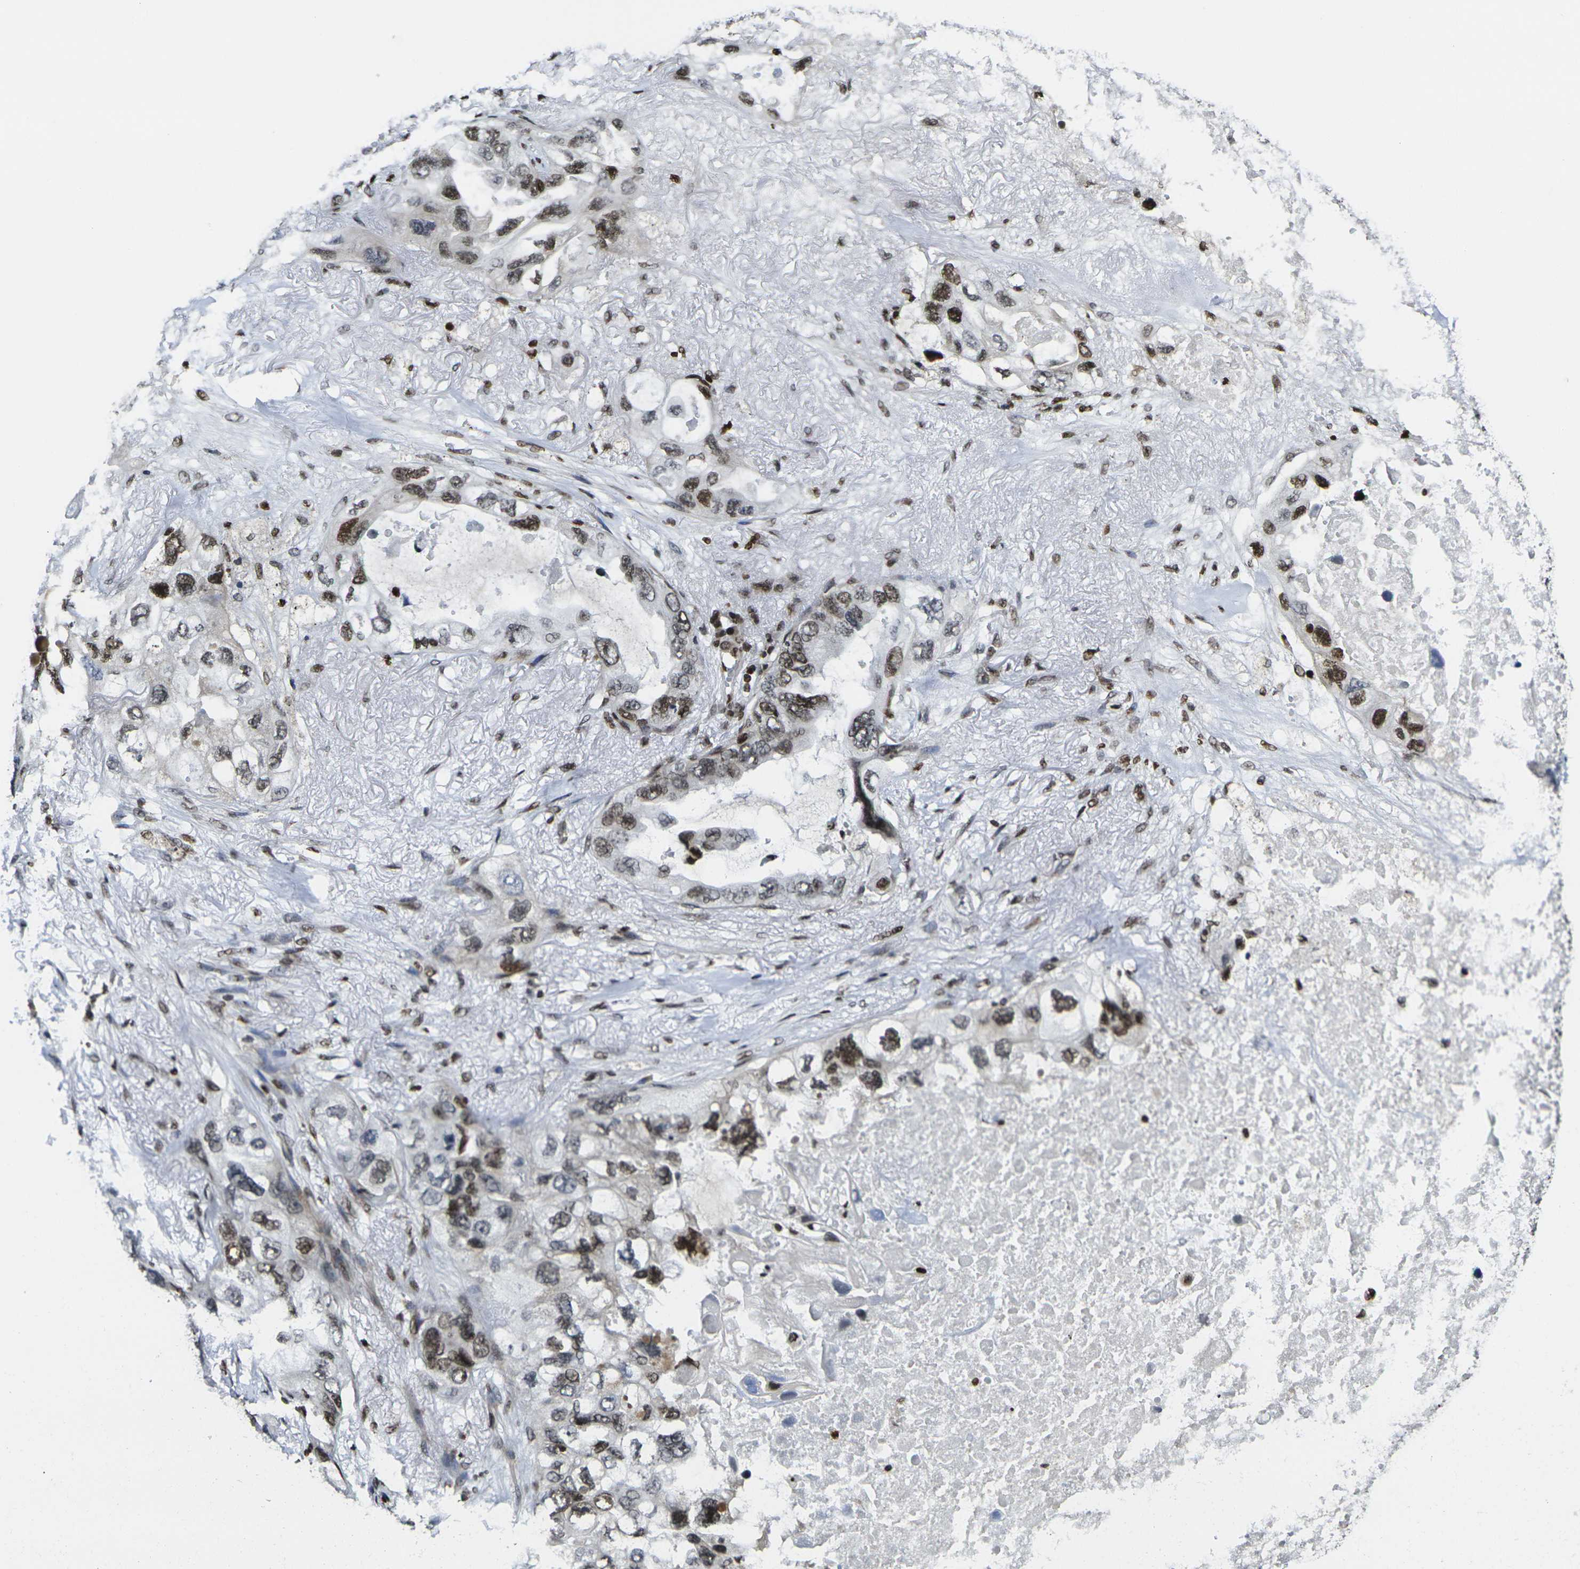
{"staining": {"intensity": "moderate", "quantity": "25%-75%", "location": "nuclear"}, "tissue": "lung cancer", "cell_type": "Tumor cells", "image_type": "cancer", "snomed": [{"axis": "morphology", "description": "Squamous cell carcinoma, NOS"}, {"axis": "topography", "description": "Lung"}], "caption": "Approximately 25%-75% of tumor cells in lung cancer (squamous cell carcinoma) reveal moderate nuclear protein expression as visualized by brown immunohistochemical staining.", "gene": "H1-10", "patient": {"sex": "female", "age": 73}}